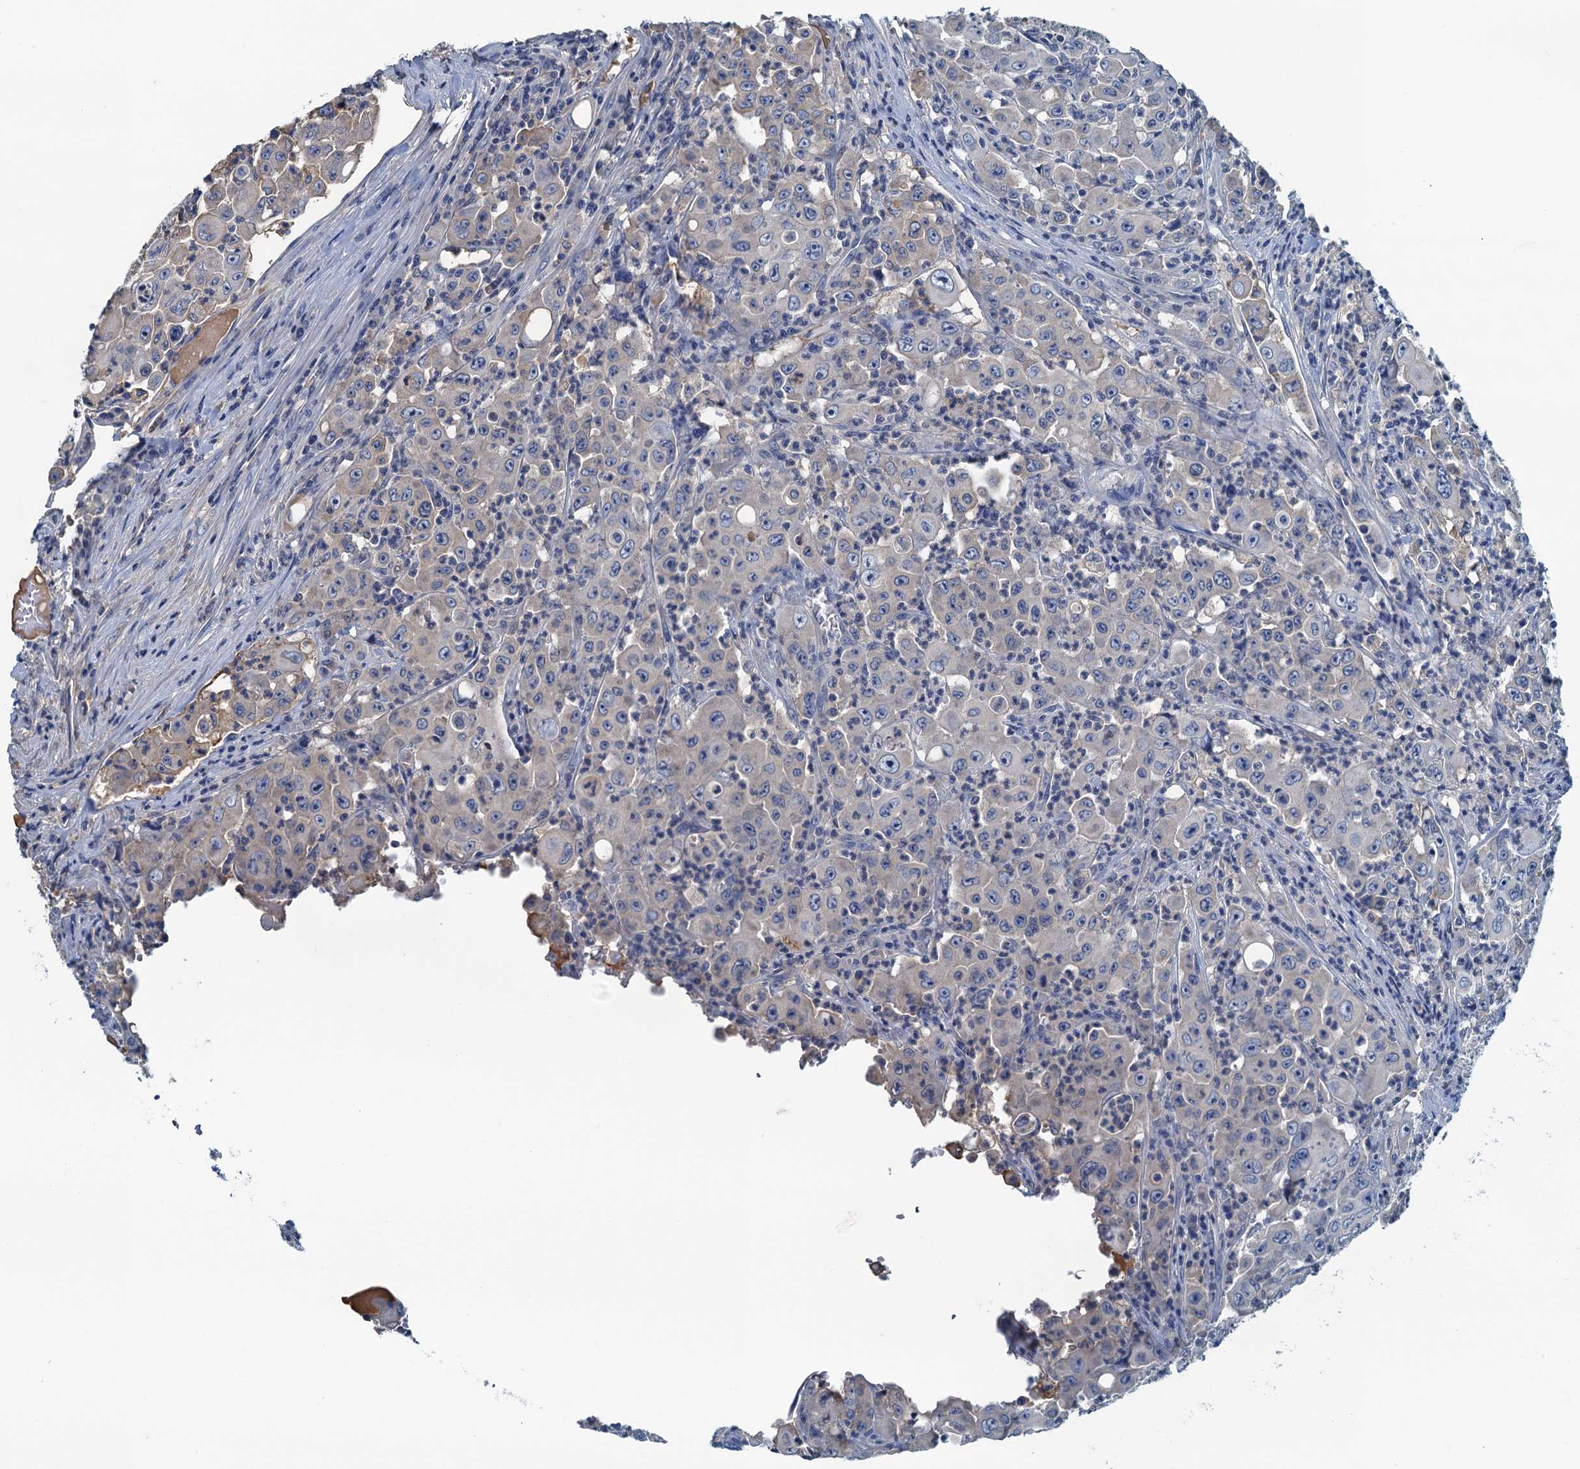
{"staining": {"intensity": "negative", "quantity": "none", "location": "none"}, "tissue": "colorectal cancer", "cell_type": "Tumor cells", "image_type": "cancer", "snomed": [{"axis": "morphology", "description": "Adenocarcinoma, NOS"}, {"axis": "topography", "description": "Colon"}], "caption": "Human colorectal cancer stained for a protein using immunohistochemistry reveals no expression in tumor cells.", "gene": "LSM14B", "patient": {"sex": "male", "age": 51}}